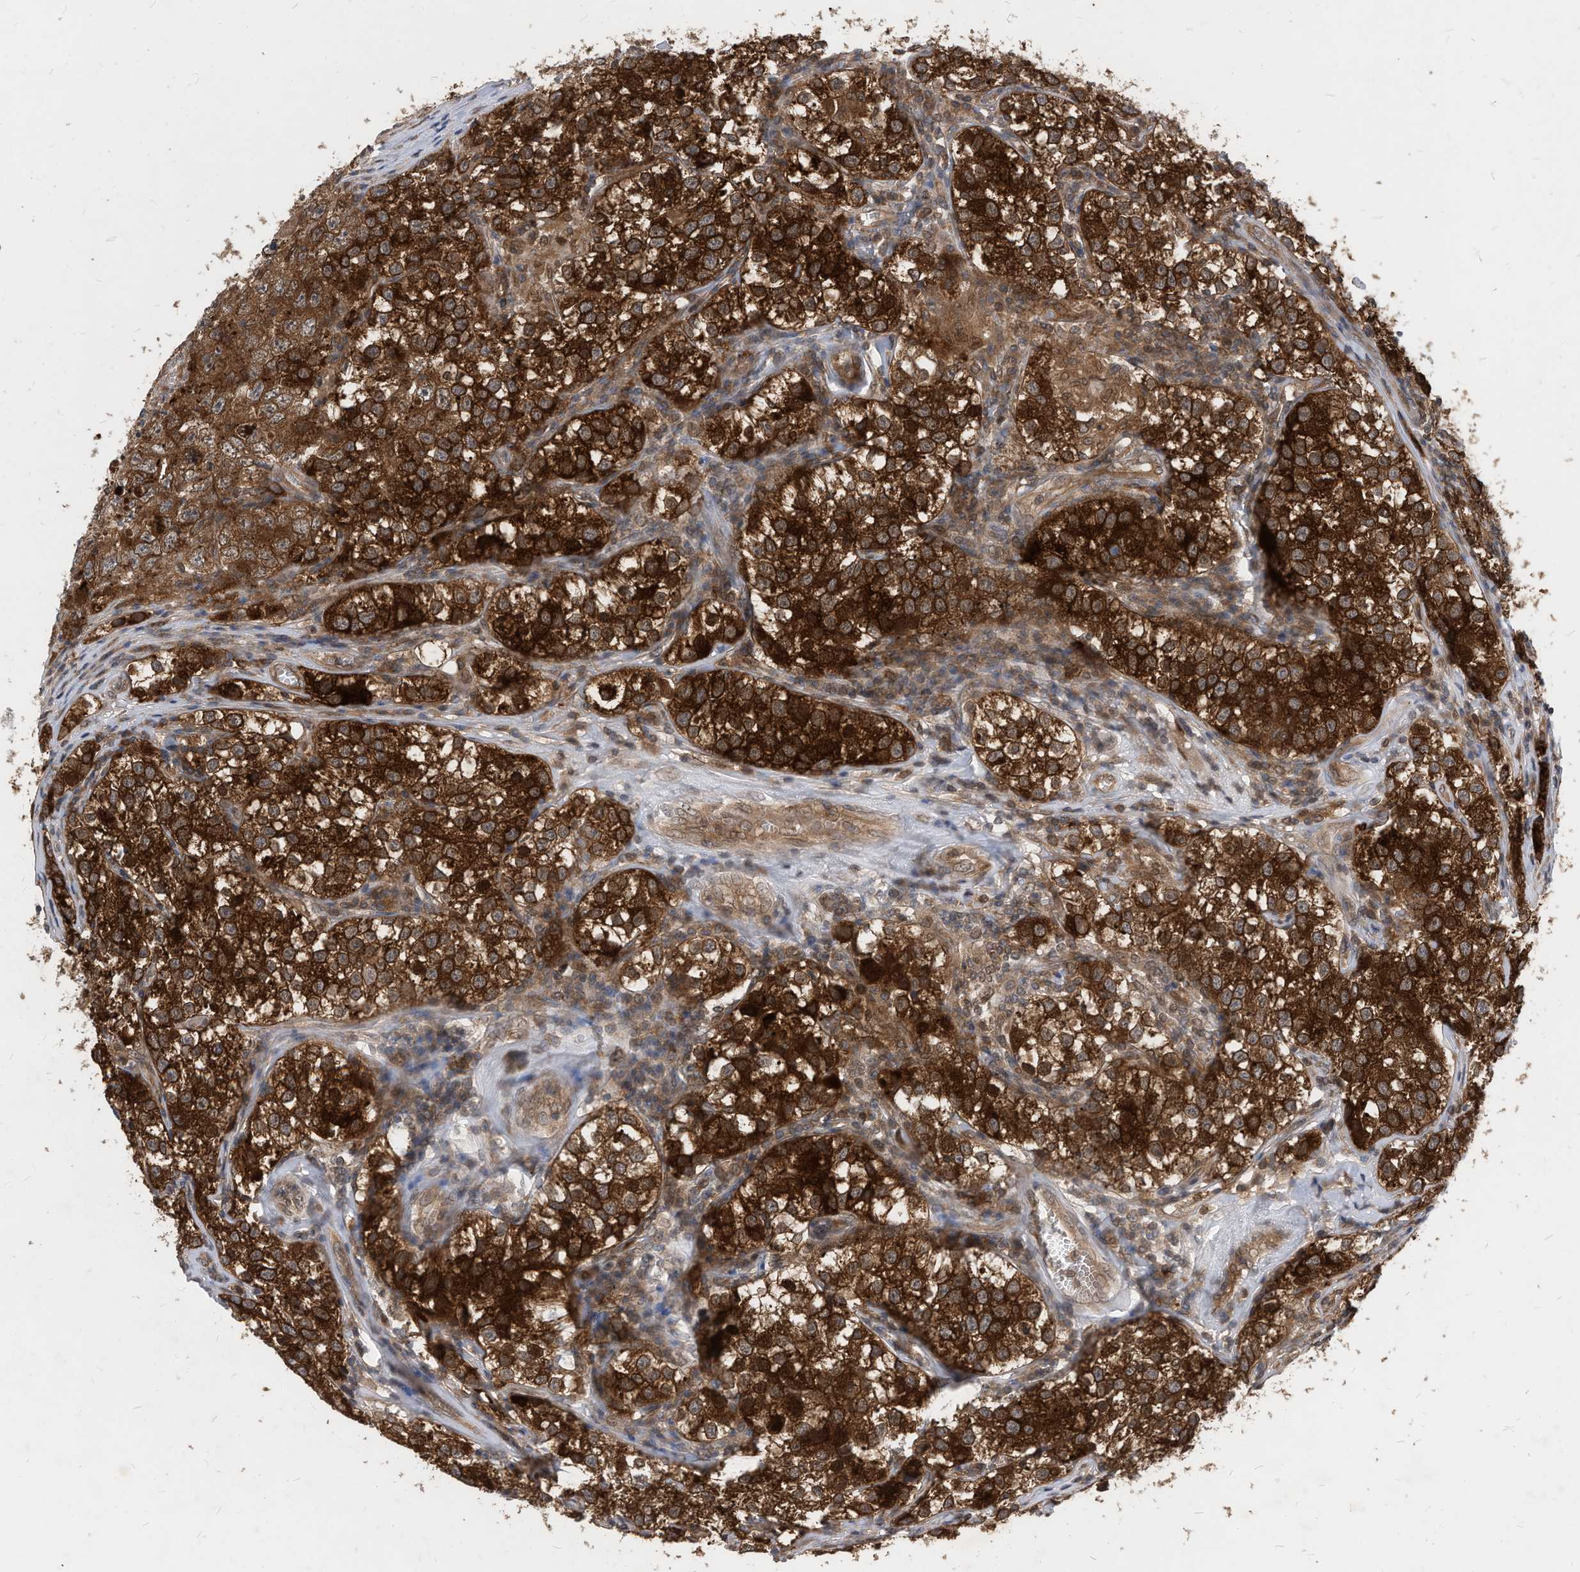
{"staining": {"intensity": "strong", "quantity": ">75%", "location": "cytoplasmic/membranous"}, "tissue": "testis cancer", "cell_type": "Tumor cells", "image_type": "cancer", "snomed": [{"axis": "morphology", "description": "Seminoma, NOS"}, {"axis": "morphology", "description": "Carcinoma, Embryonal, NOS"}, {"axis": "topography", "description": "Testis"}], "caption": "Testis cancer (embryonal carcinoma) stained for a protein exhibits strong cytoplasmic/membranous positivity in tumor cells.", "gene": "KPNB1", "patient": {"sex": "male", "age": 43}}